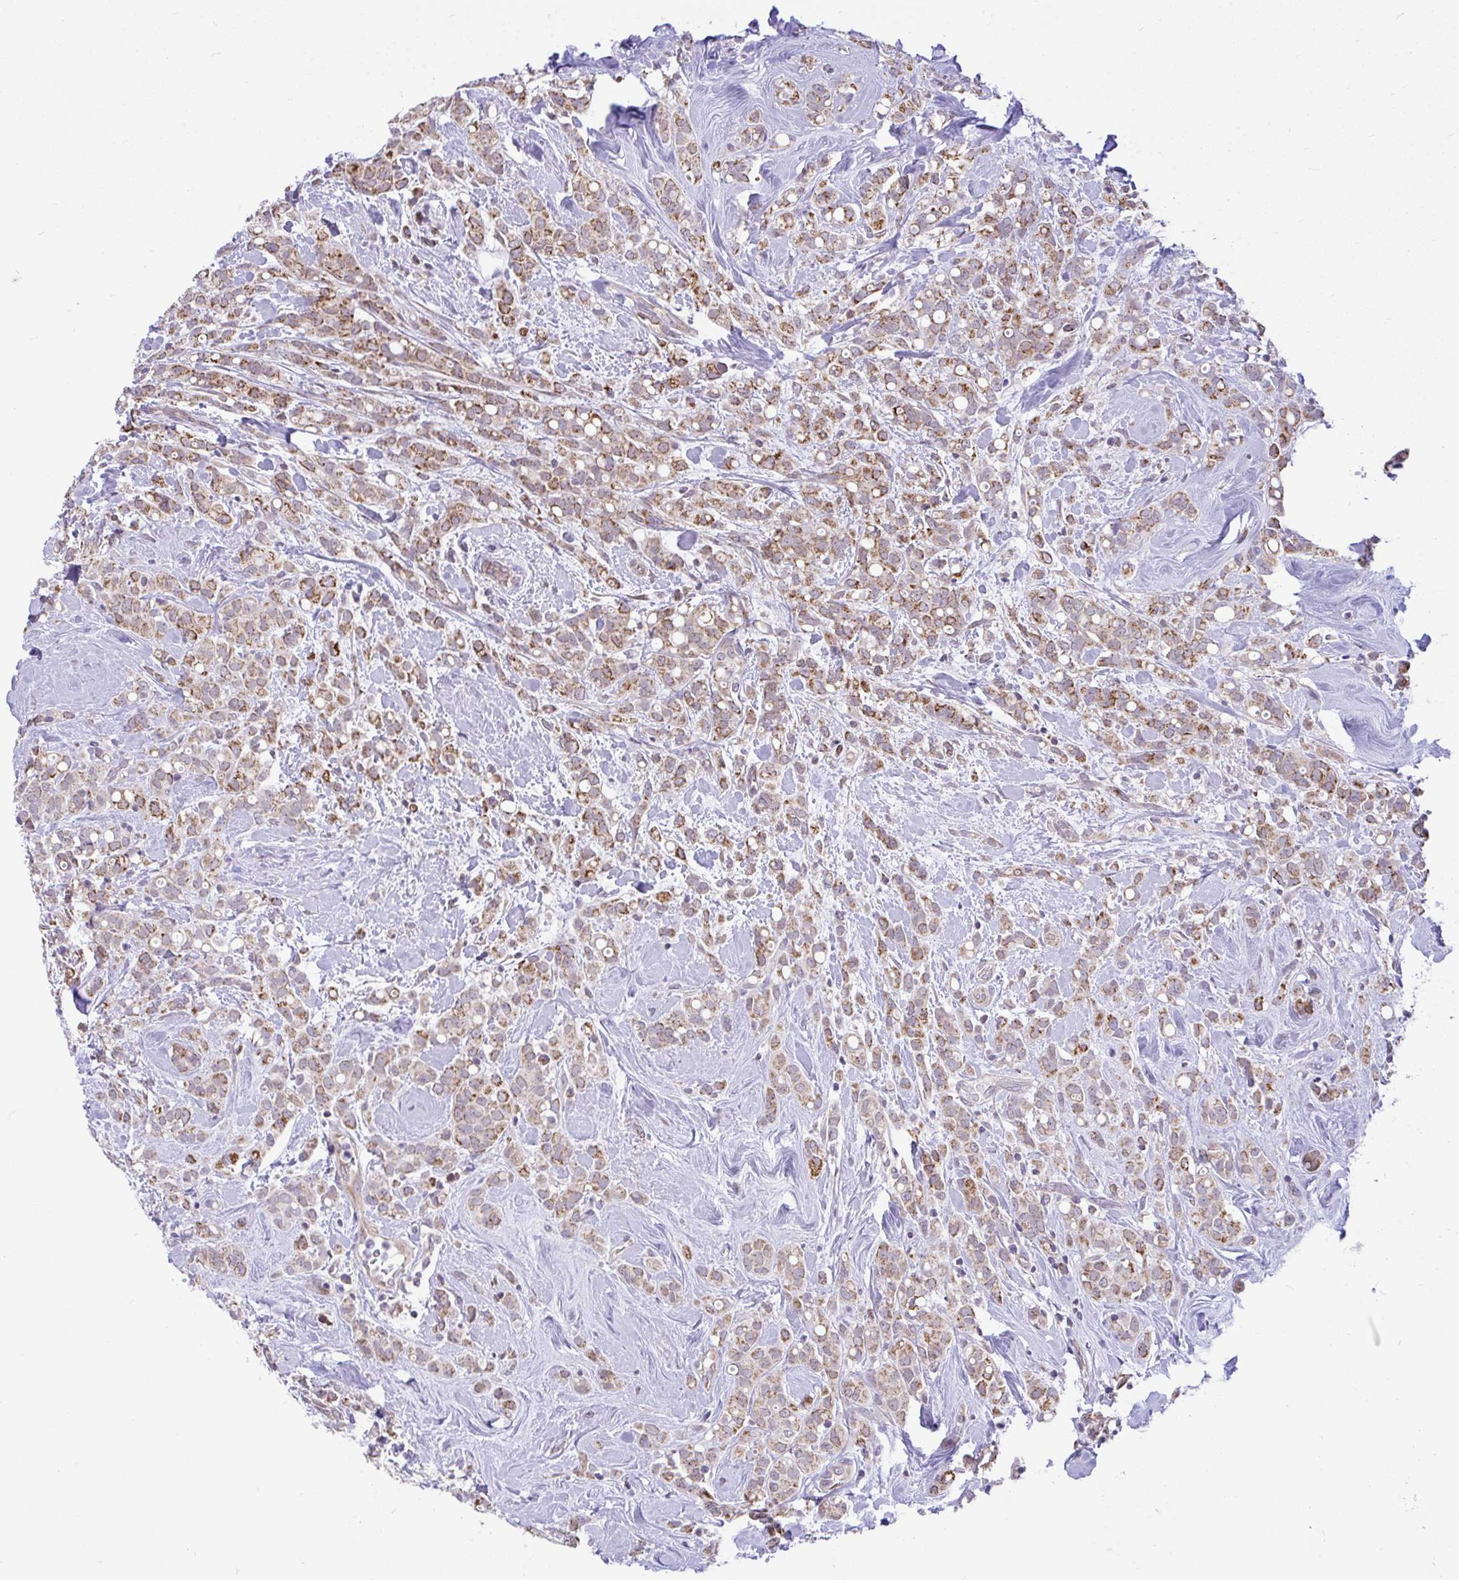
{"staining": {"intensity": "strong", "quantity": "25%-75%", "location": "cytoplasmic/membranous"}, "tissue": "breast cancer", "cell_type": "Tumor cells", "image_type": "cancer", "snomed": [{"axis": "morphology", "description": "Lobular carcinoma"}, {"axis": "topography", "description": "Breast"}], "caption": "Protein analysis of breast cancer (lobular carcinoma) tissue displays strong cytoplasmic/membranous expression in about 25%-75% of tumor cells.", "gene": "PYCR2", "patient": {"sex": "female", "age": 68}}